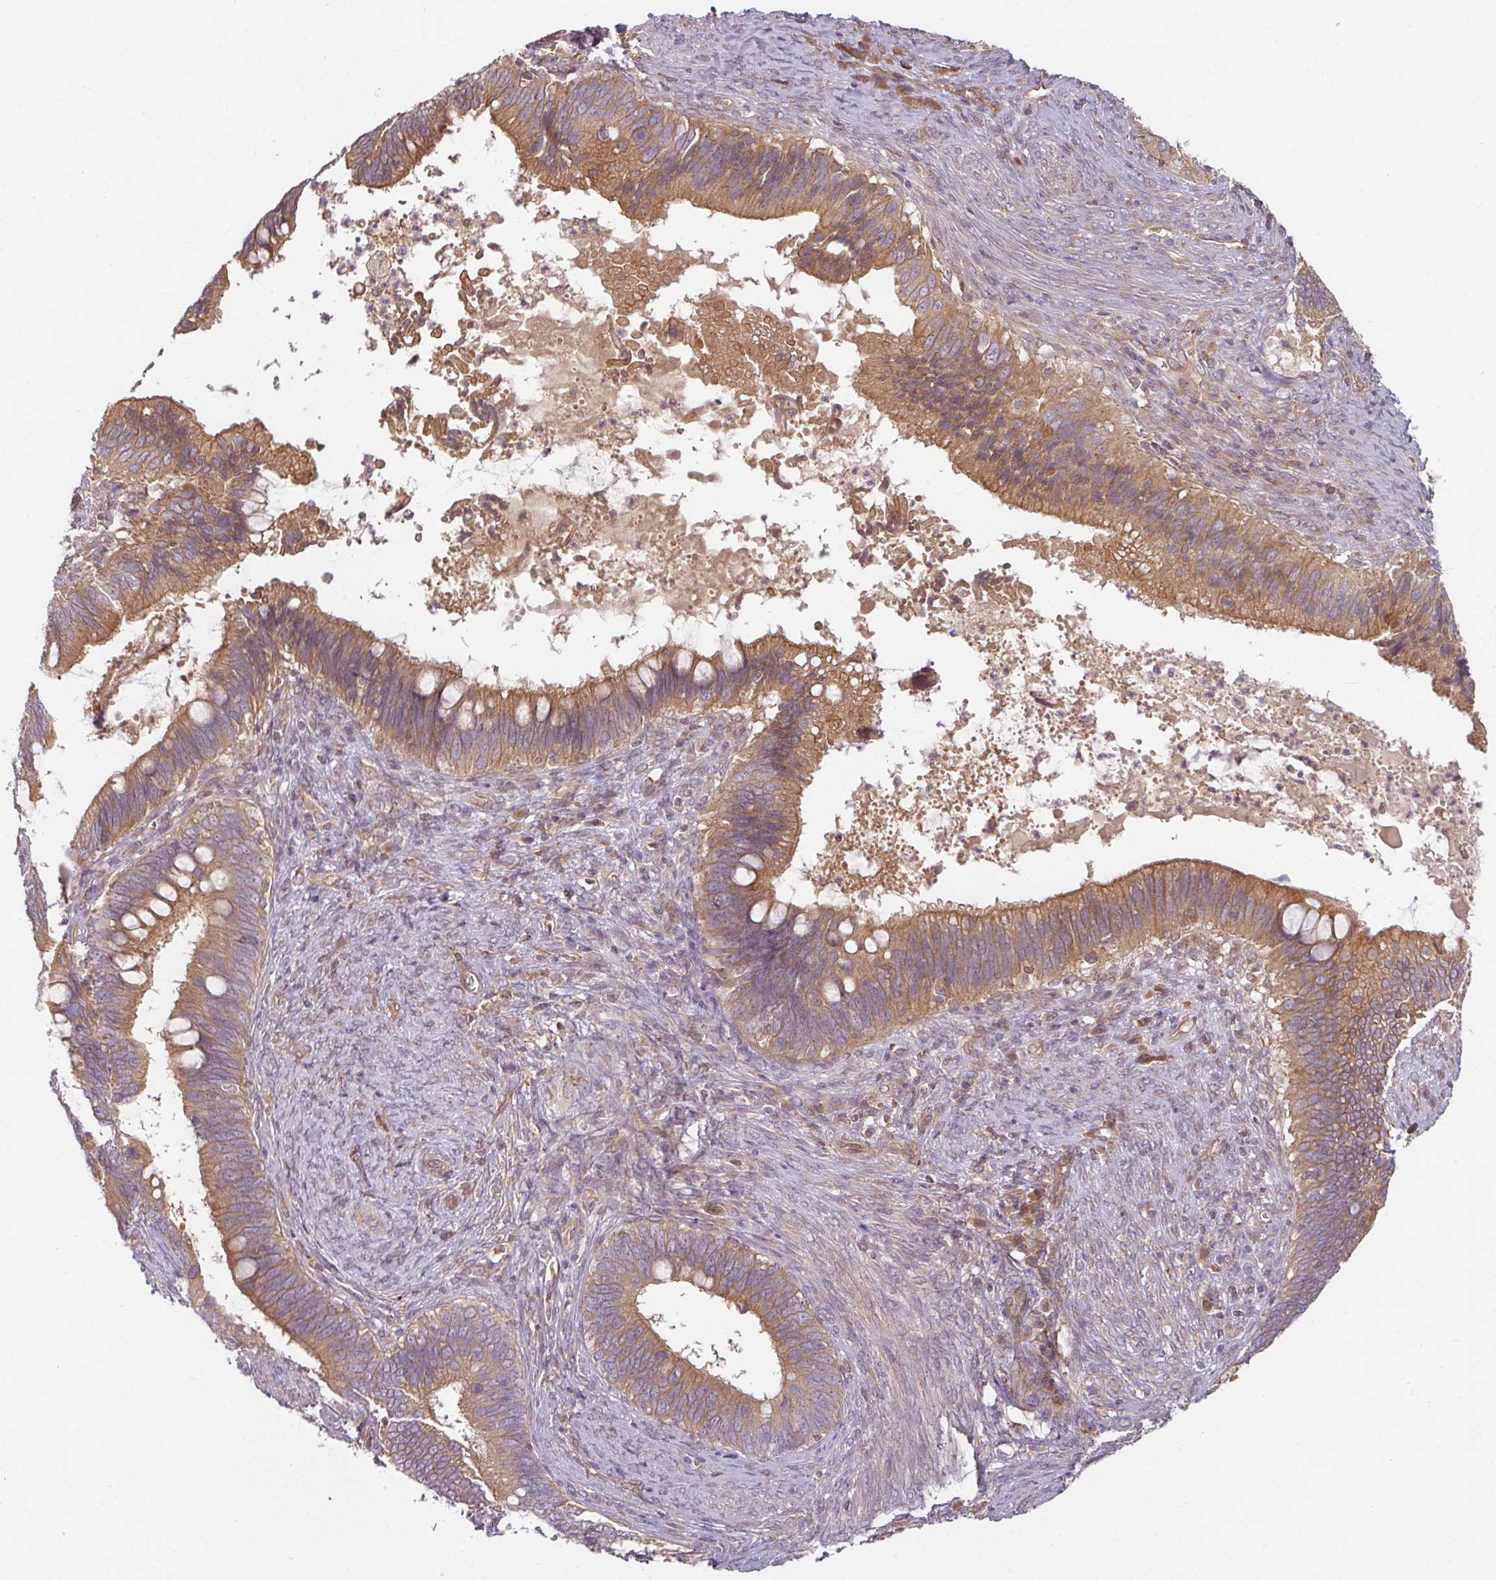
{"staining": {"intensity": "moderate", "quantity": ">75%", "location": "cytoplasmic/membranous"}, "tissue": "cervical cancer", "cell_type": "Tumor cells", "image_type": "cancer", "snomed": [{"axis": "morphology", "description": "Adenocarcinoma, NOS"}, {"axis": "topography", "description": "Cervix"}], "caption": "IHC staining of cervical adenocarcinoma, which exhibits medium levels of moderate cytoplasmic/membranous expression in about >75% of tumor cells indicating moderate cytoplasmic/membranous protein positivity. The staining was performed using DAB (3,3'-diaminobenzidine) (brown) for protein detection and nuclei were counterstained in hematoxylin (blue).", "gene": "RNF31", "patient": {"sex": "female", "age": 42}}